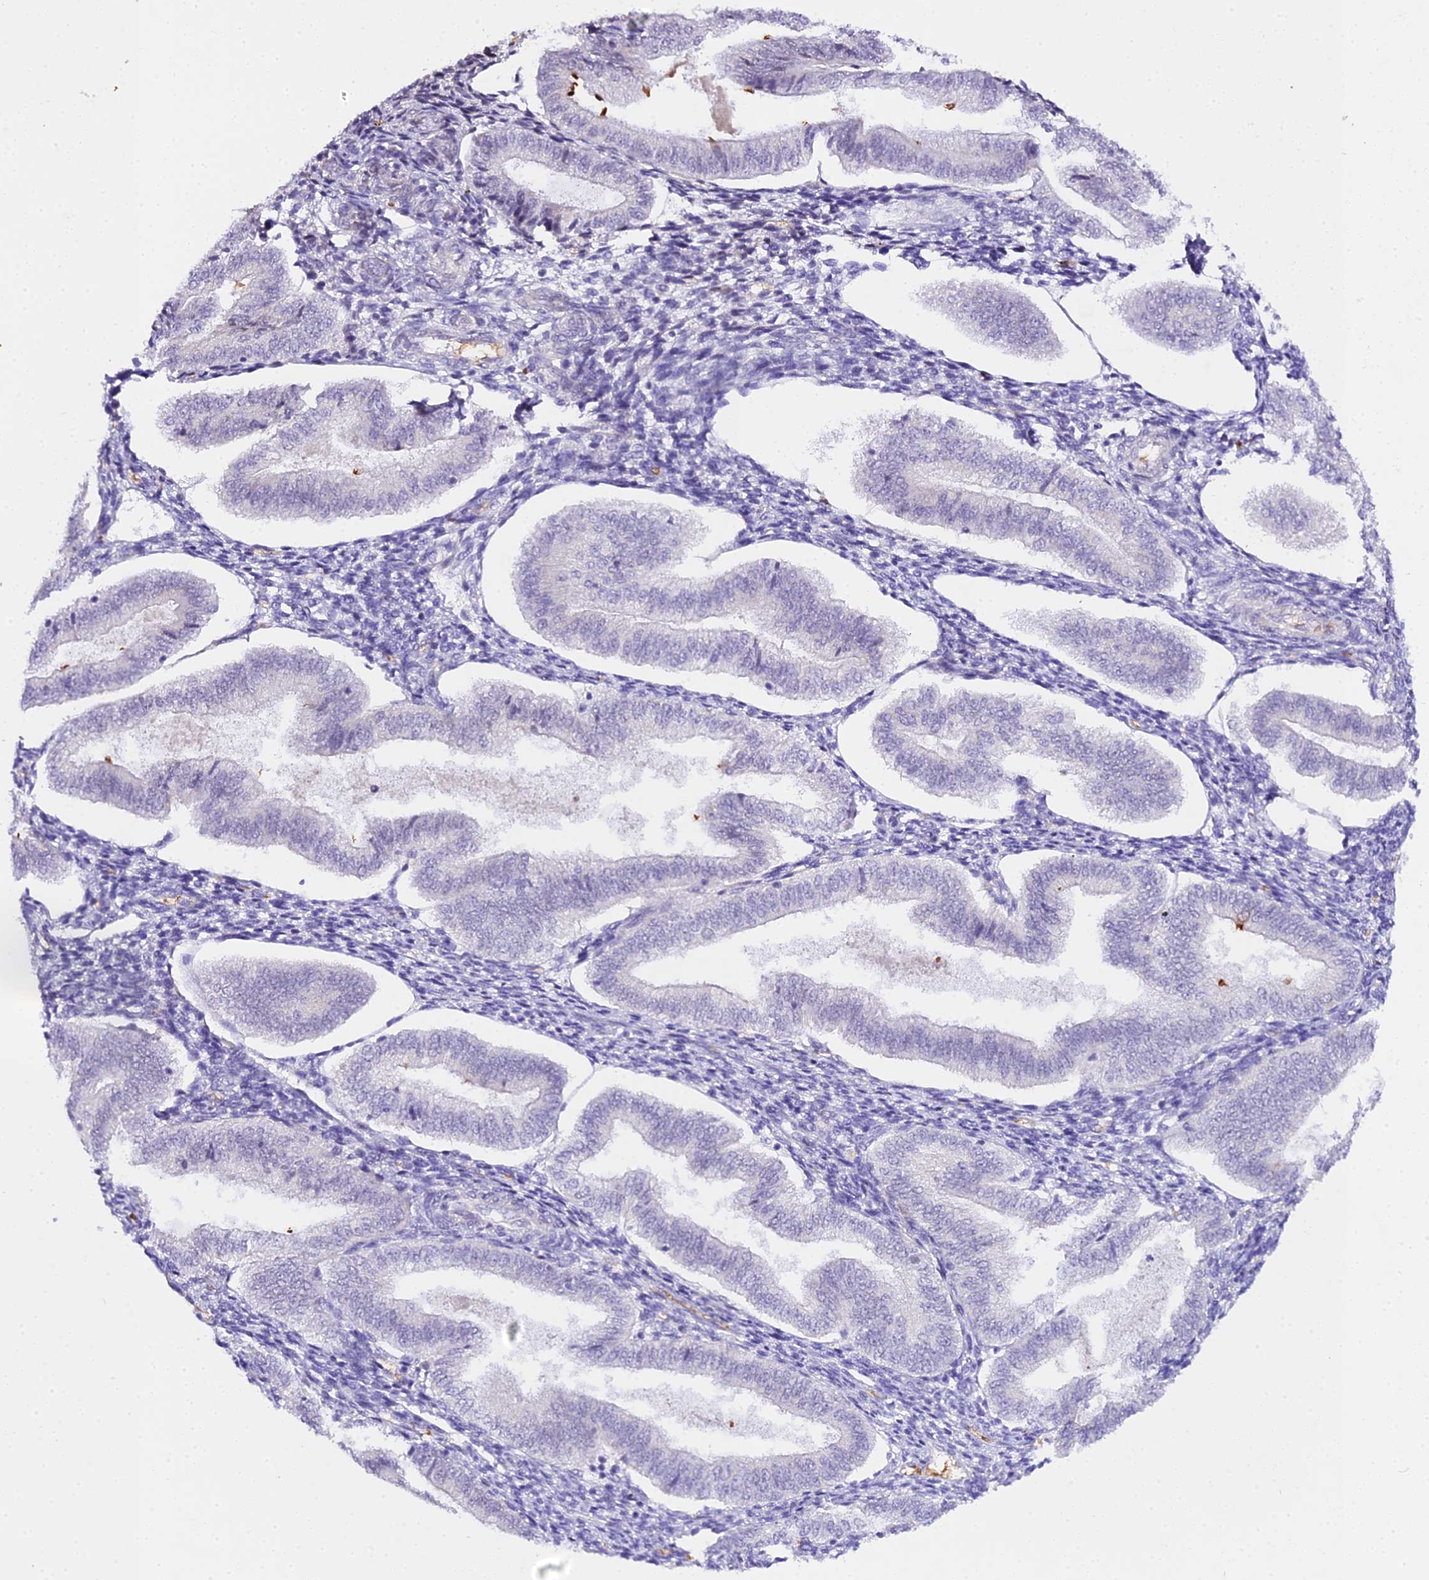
{"staining": {"intensity": "negative", "quantity": "none", "location": "none"}, "tissue": "endometrium", "cell_type": "Cells in endometrial stroma", "image_type": "normal", "snomed": [{"axis": "morphology", "description": "Normal tissue, NOS"}, {"axis": "topography", "description": "Endometrium"}], "caption": "Cells in endometrial stroma show no significant protein expression in benign endometrium.", "gene": "CFAP45", "patient": {"sex": "female", "age": 34}}